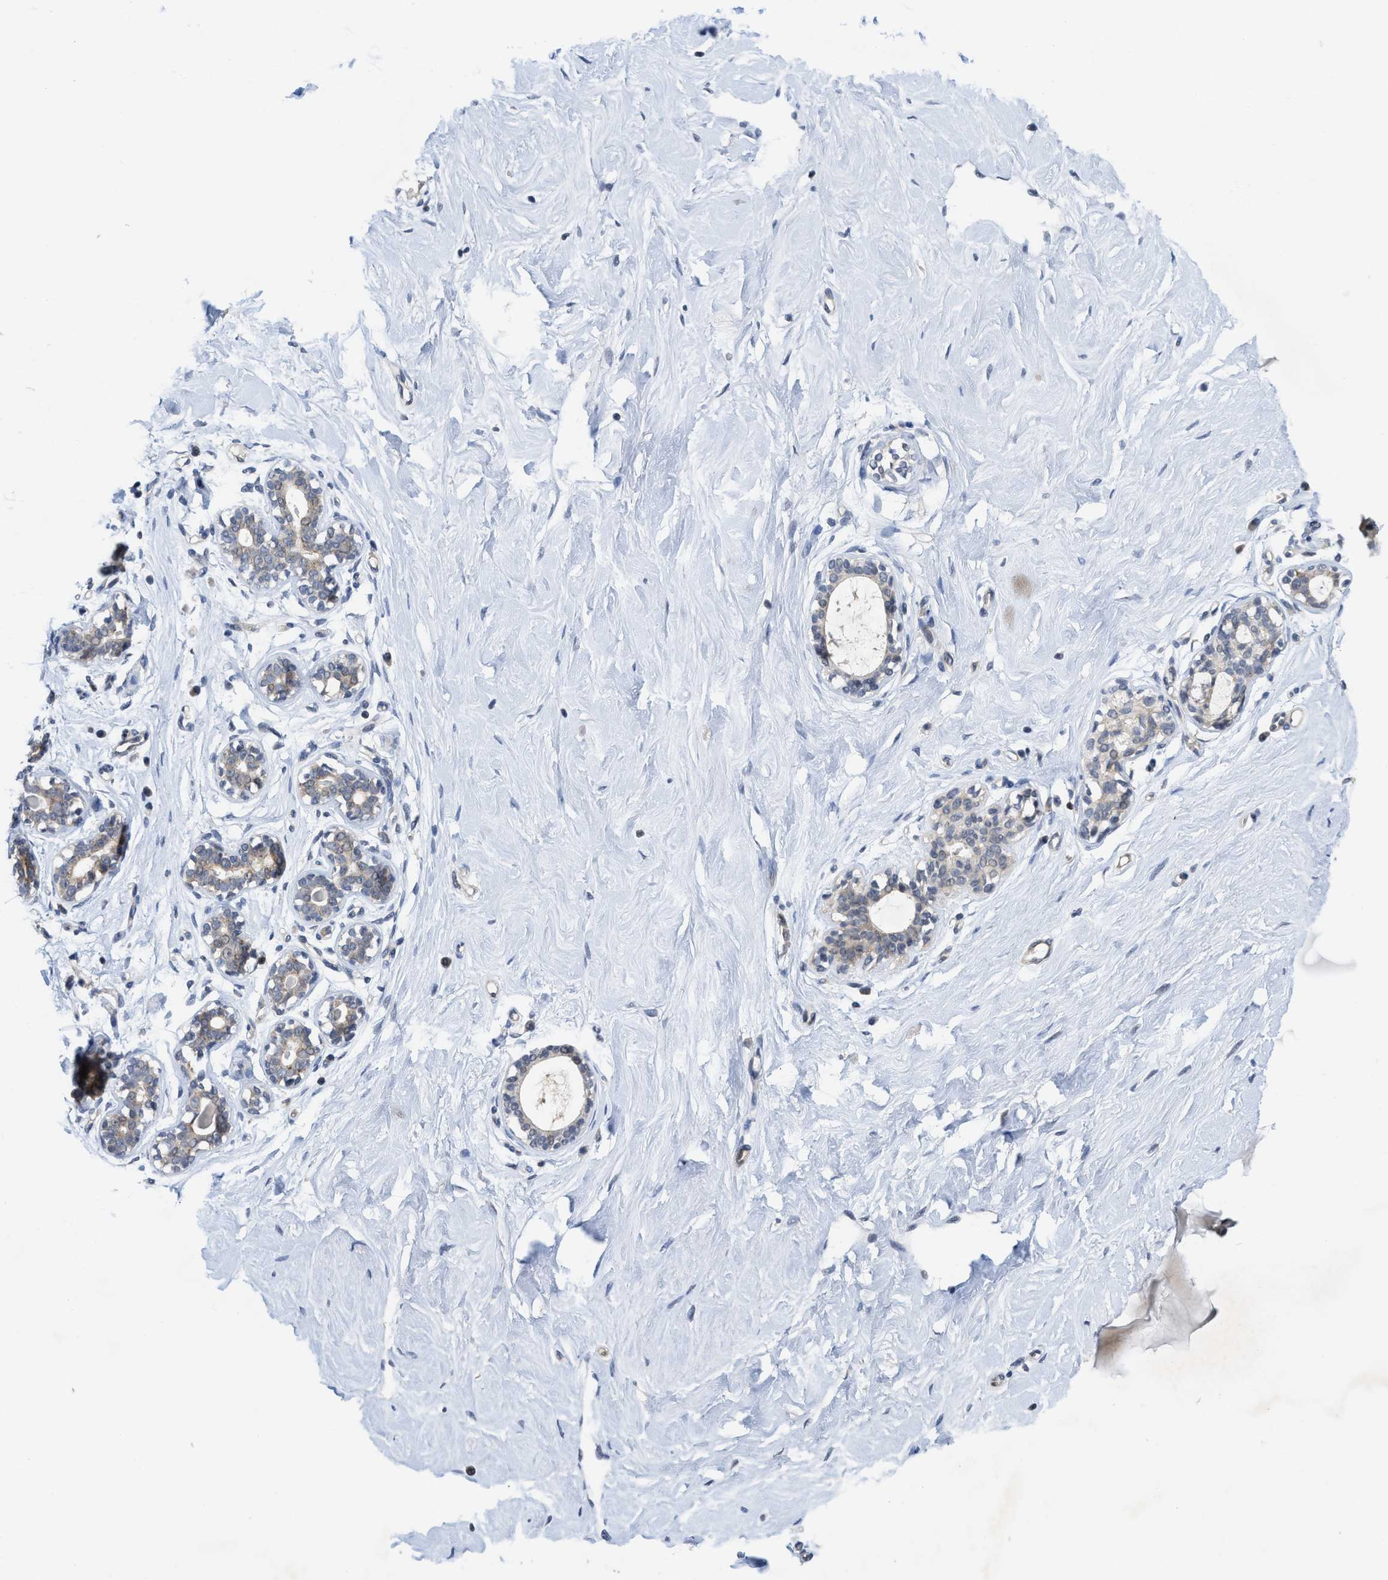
{"staining": {"intensity": "weak", "quantity": "<25%", "location": "cytoplasmic/membranous"}, "tissue": "breast", "cell_type": "Adipocytes", "image_type": "normal", "snomed": [{"axis": "morphology", "description": "Normal tissue, NOS"}, {"axis": "topography", "description": "Breast"}], "caption": "Image shows no protein expression in adipocytes of unremarkable breast.", "gene": "LDAF1", "patient": {"sex": "female", "age": 23}}